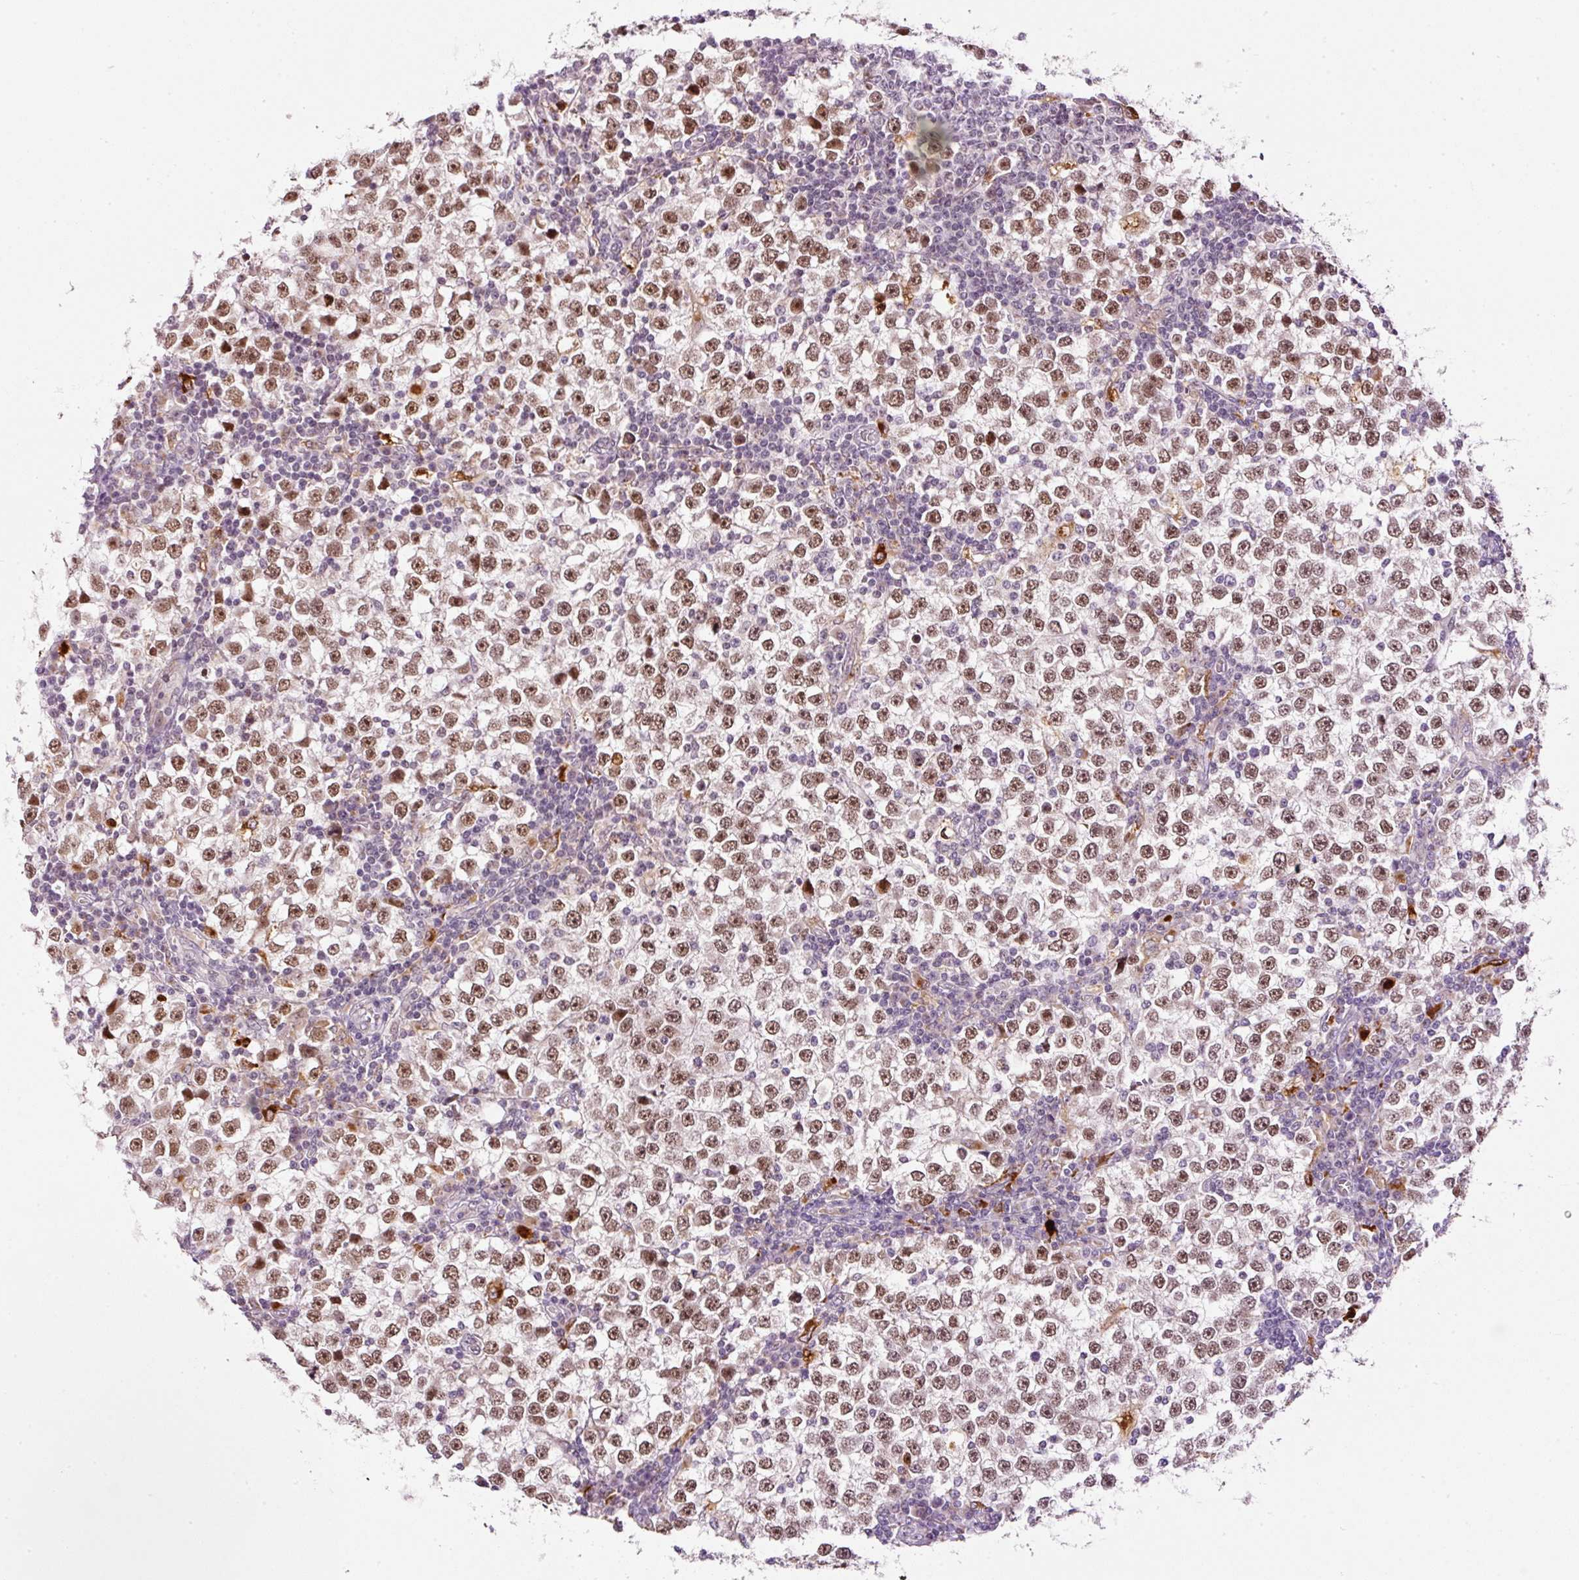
{"staining": {"intensity": "moderate", "quantity": ">75%", "location": "nuclear"}, "tissue": "testis cancer", "cell_type": "Tumor cells", "image_type": "cancer", "snomed": [{"axis": "morphology", "description": "Seminoma, NOS"}, {"axis": "topography", "description": "Testis"}], "caption": "Immunohistochemistry image of testis cancer stained for a protein (brown), which shows medium levels of moderate nuclear staining in approximately >75% of tumor cells.", "gene": "ZNF639", "patient": {"sex": "male", "age": 65}}